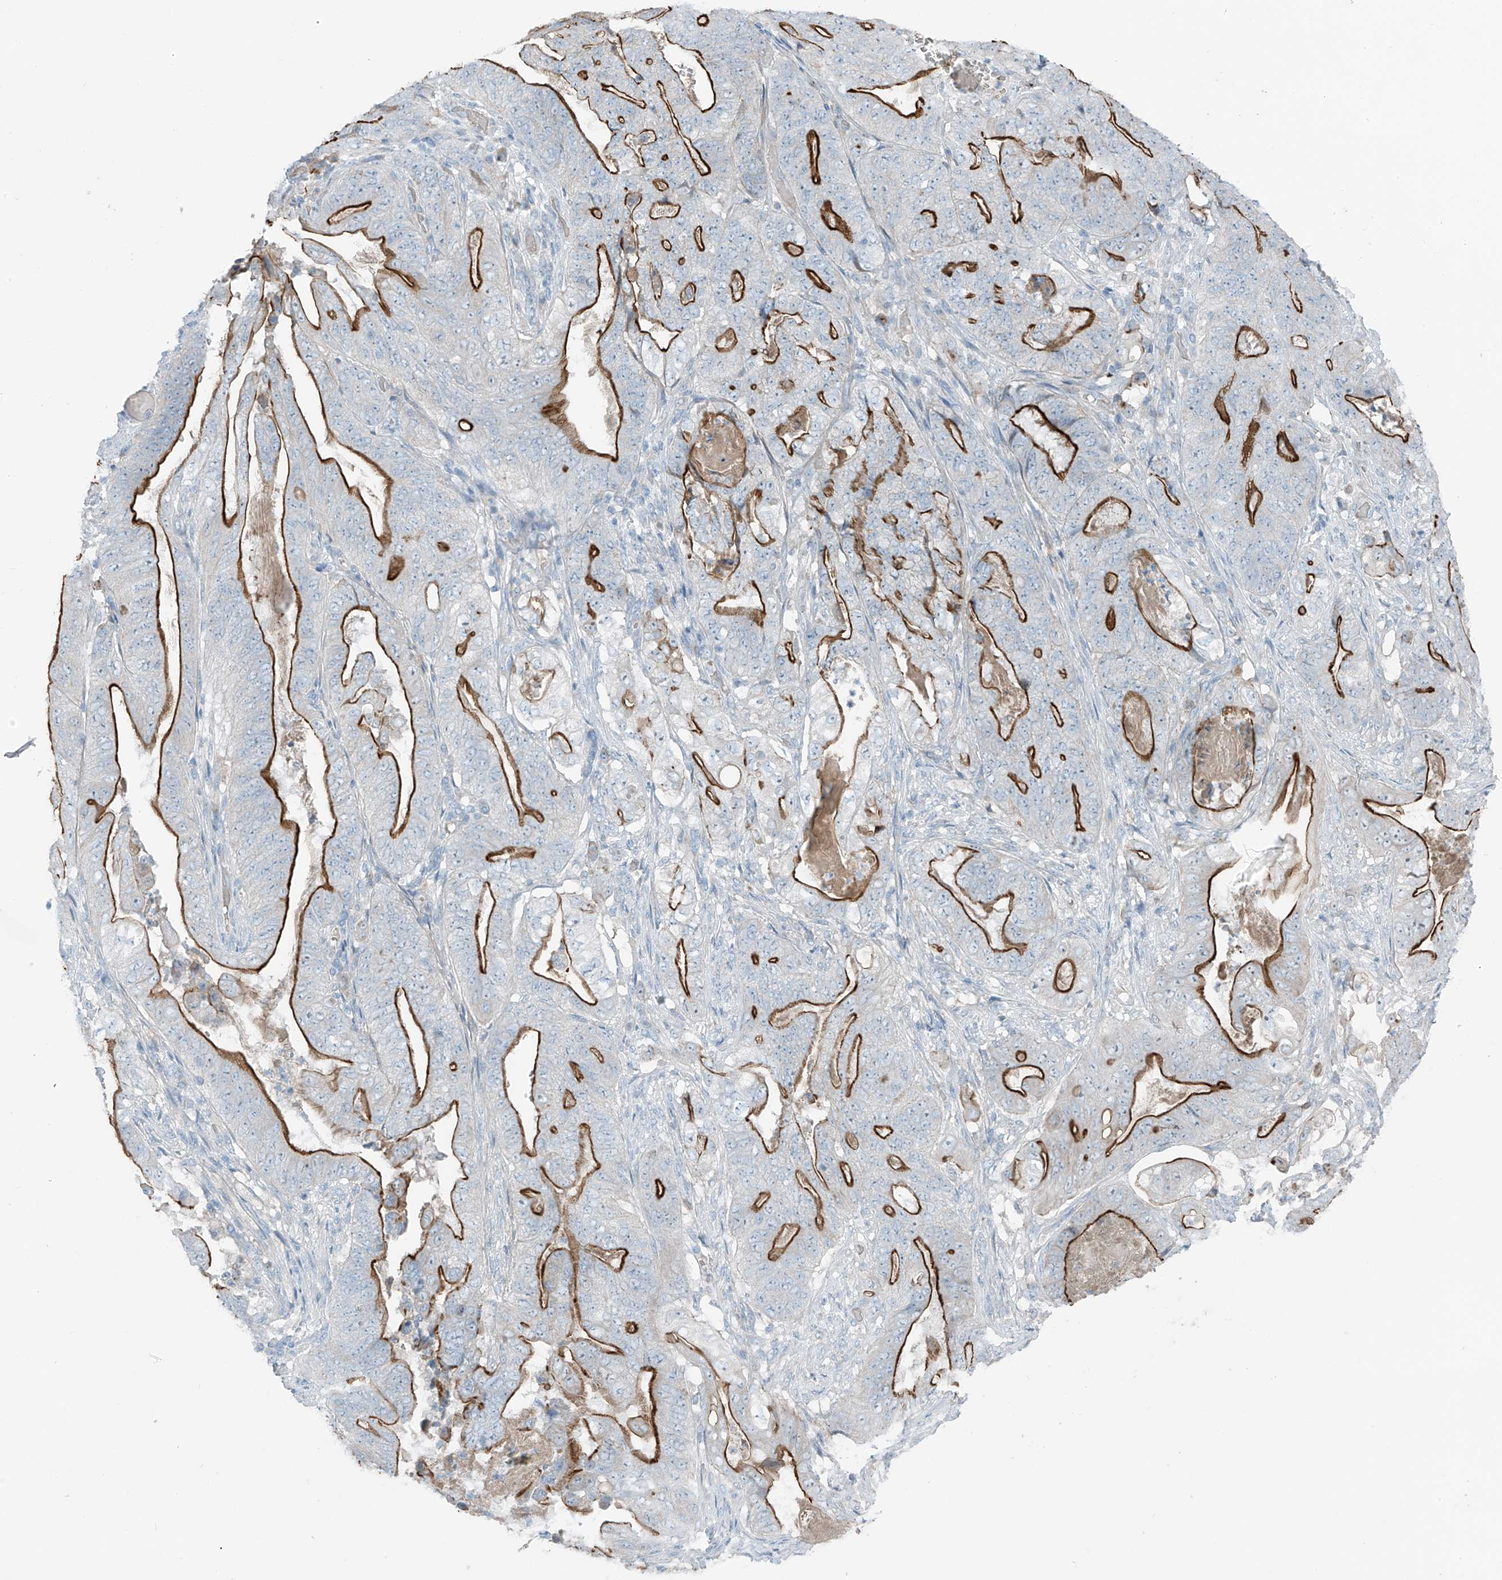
{"staining": {"intensity": "strong", "quantity": ">75%", "location": "cytoplasmic/membranous"}, "tissue": "stomach cancer", "cell_type": "Tumor cells", "image_type": "cancer", "snomed": [{"axis": "morphology", "description": "Adenocarcinoma, NOS"}, {"axis": "topography", "description": "Stomach"}], "caption": "The immunohistochemical stain highlights strong cytoplasmic/membranous expression in tumor cells of stomach cancer tissue. Using DAB (3,3'-diaminobenzidine) (brown) and hematoxylin (blue) stains, captured at high magnification using brightfield microscopy.", "gene": "FAM131C", "patient": {"sex": "female", "age": 73}}